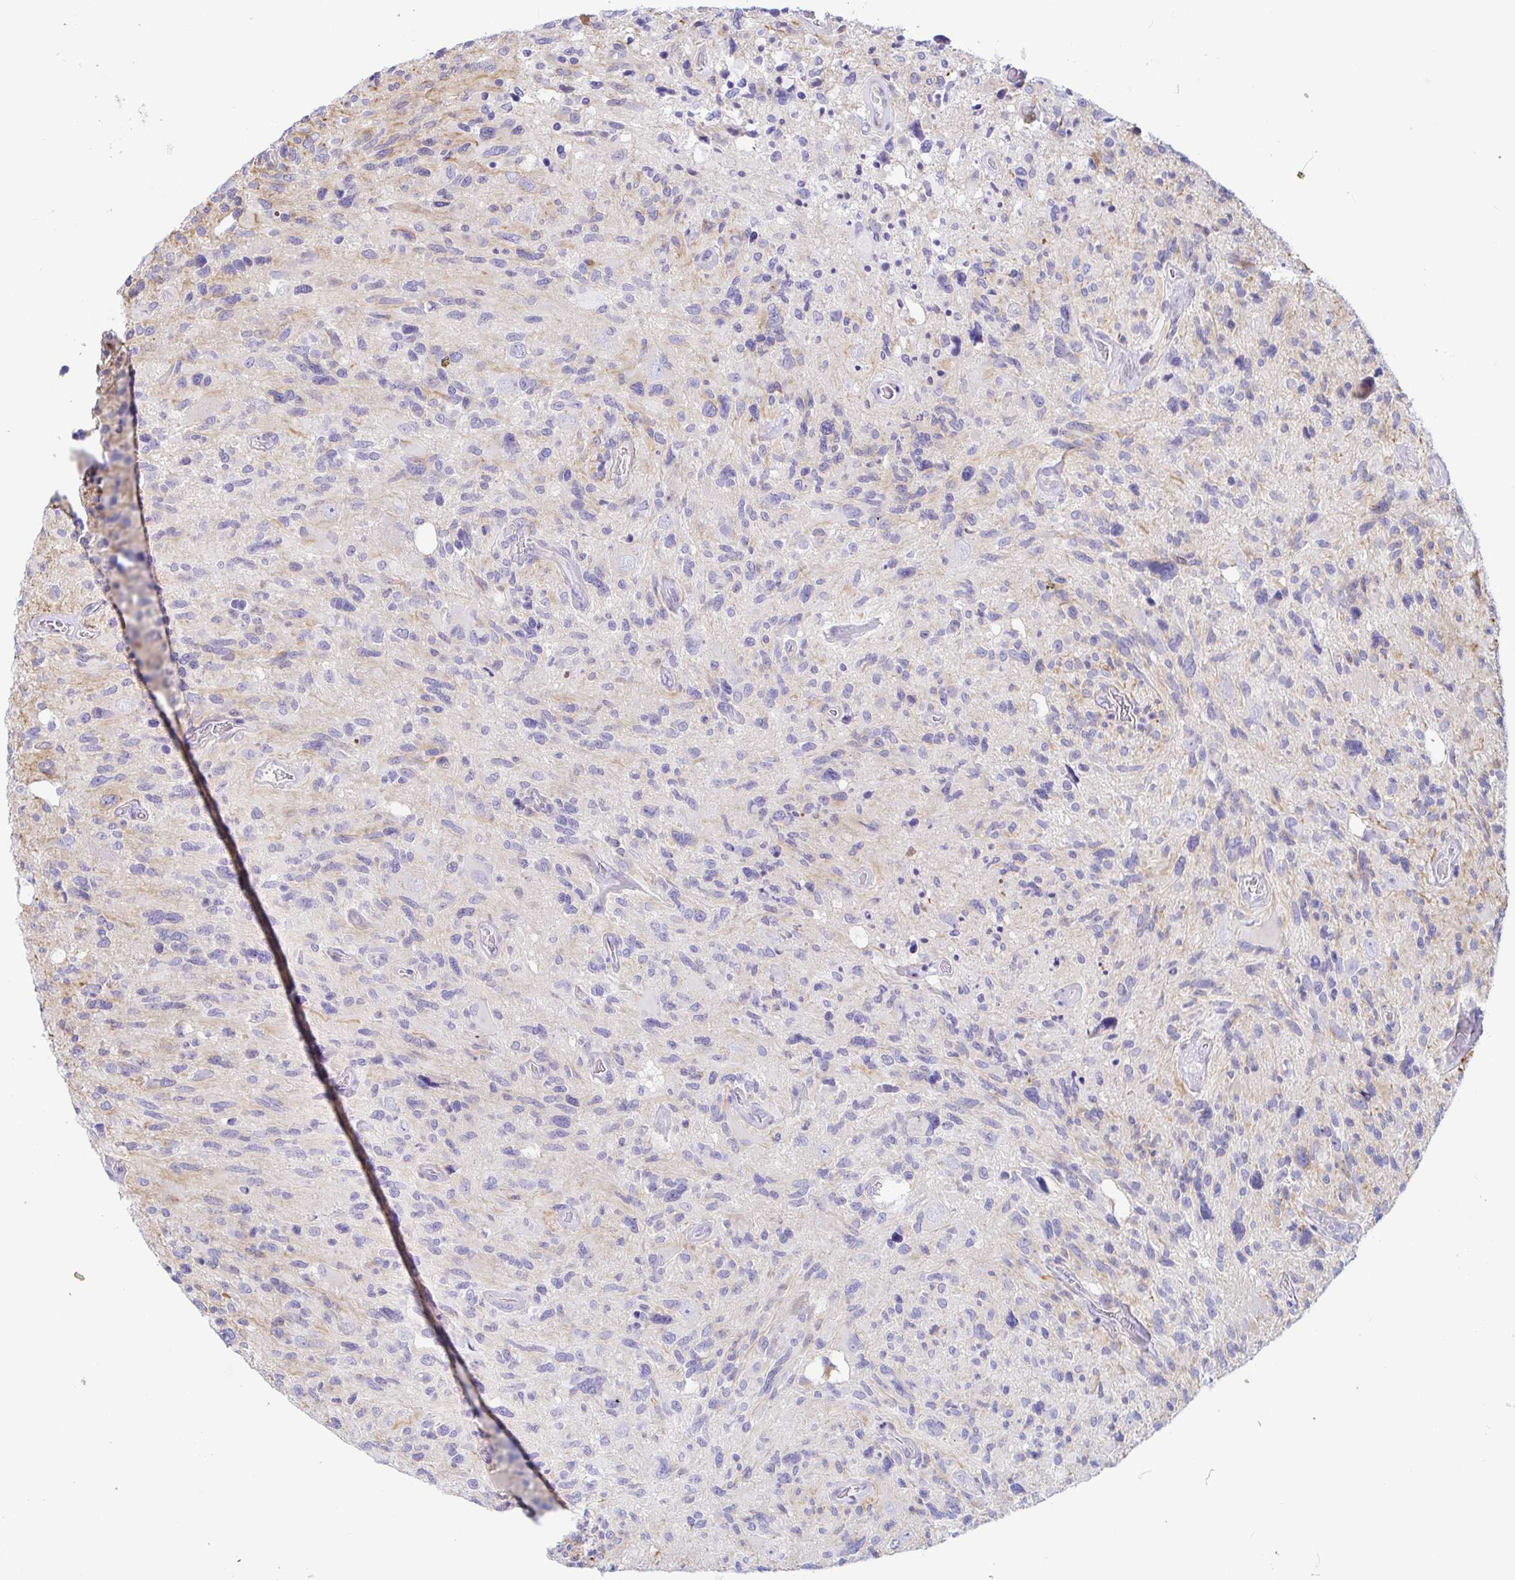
{"staining": {"intensity": "weak", "quantity": "<25%", "location": "cytoplasmic/membranous"}, "tissue": "glioma", "cell_type": "Tumor cells", "image_type": "cancer", "snomed": [{"axis": "morphology", "description": "Glioma, malignant, High grade"}, {"axis": "topography", "description": "Brain"}], "caption": "IHC photomicrograph of neoplastic tissue: glioma stained with DAB (3,3'-diaminobenzidine) reveals no significant protein expression in tumor cells. Nuclei are stained in blue.", "gene": "PINLYP", "patient": {"sex": "male", "age": 49}}